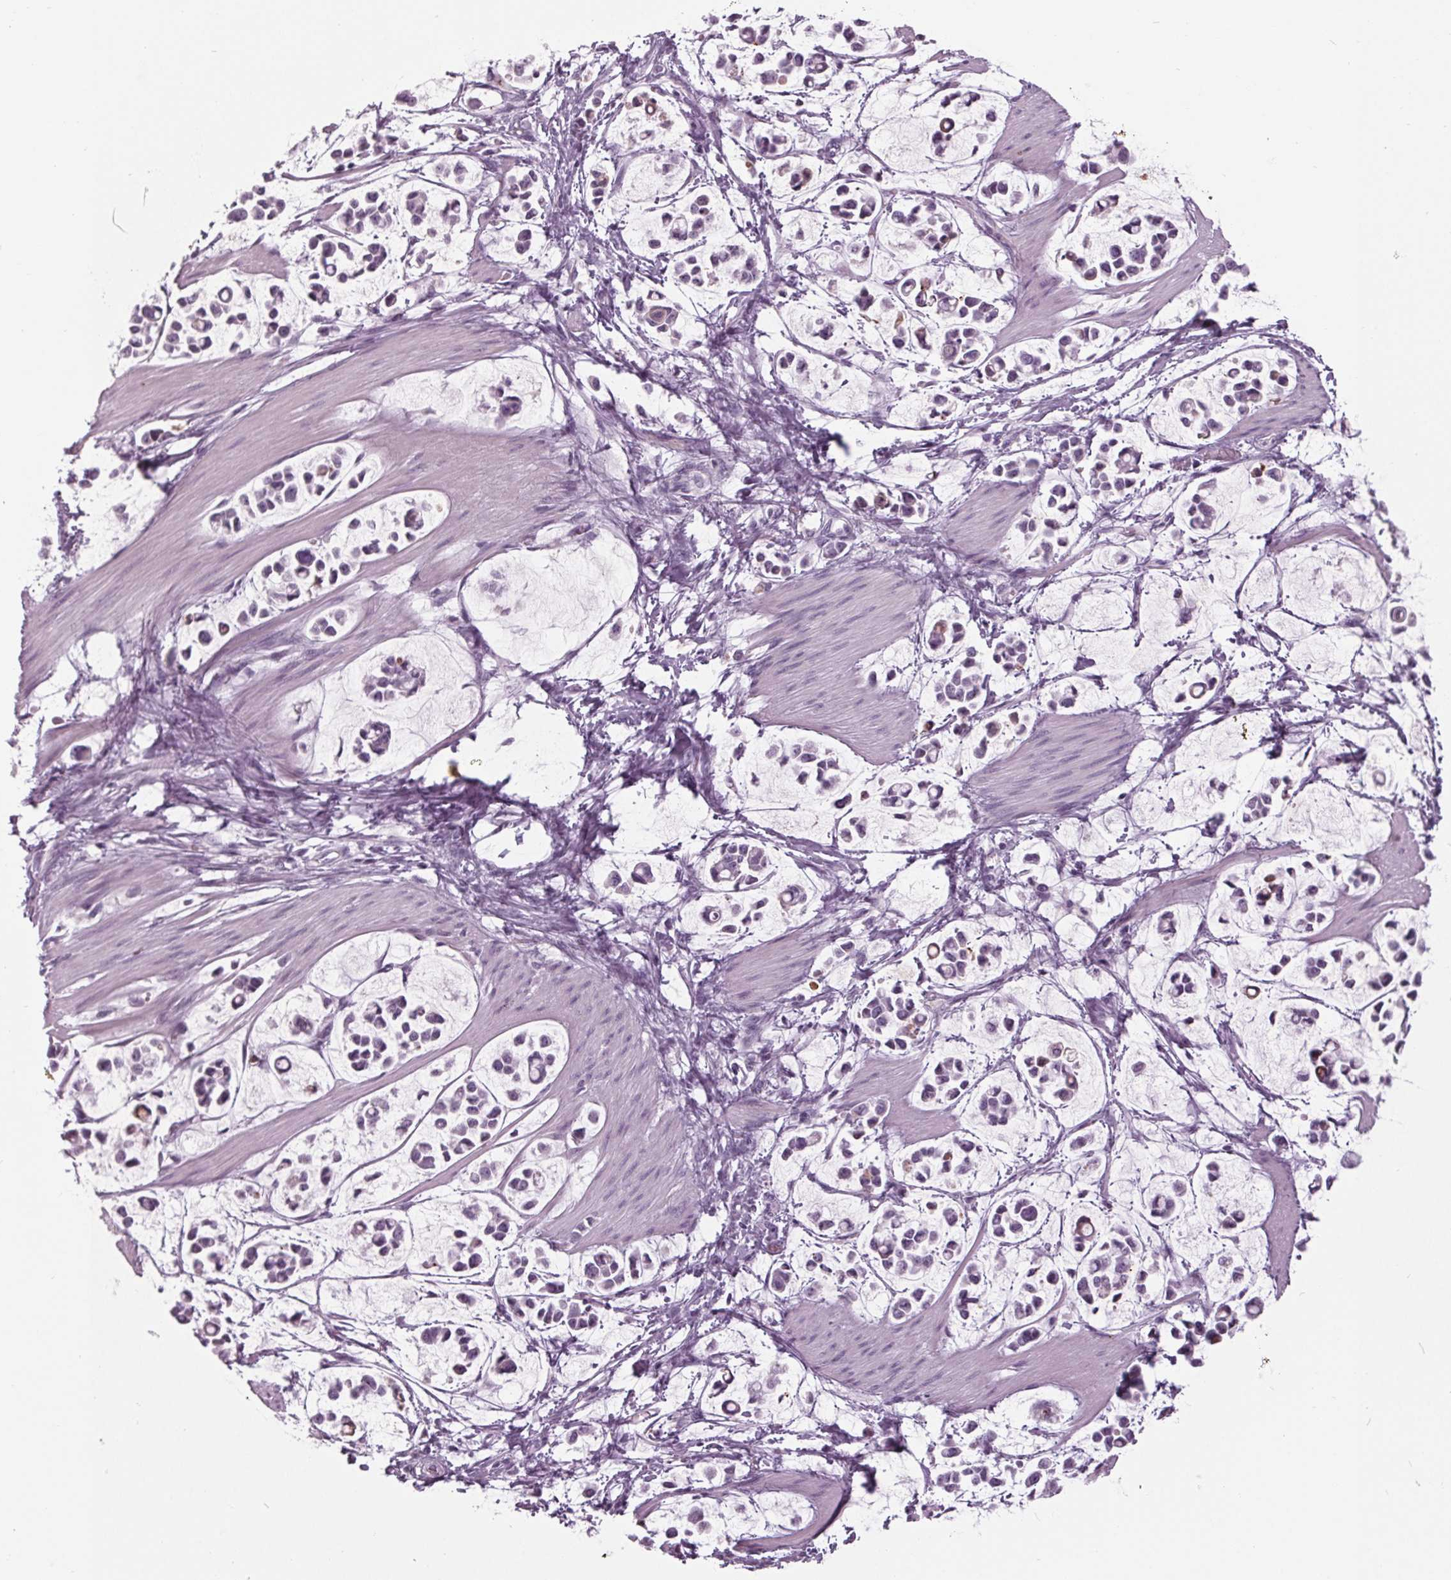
{"staining": {"intensity": "negative", "quantity": "none", "location": "none"}, "tissue": "stomach cancer", "cell_type": "Tumor cells", "image_type": "cancer", "snomed": [{"axis": "morphology", "description": "Adenocarcinoma, NOS"}, {"axis": "topography", "description": "Stomach"}], "caption": "This is a histopathology image of IHC staining of adenocarcinoma (stomach), which shows no staining in tumor cells. (Immunohistochemistry (ihc), brightfield microscopy, high magnification).", "gene": "CYP3A43", "patient": {"sex": "male", "age": 82}}